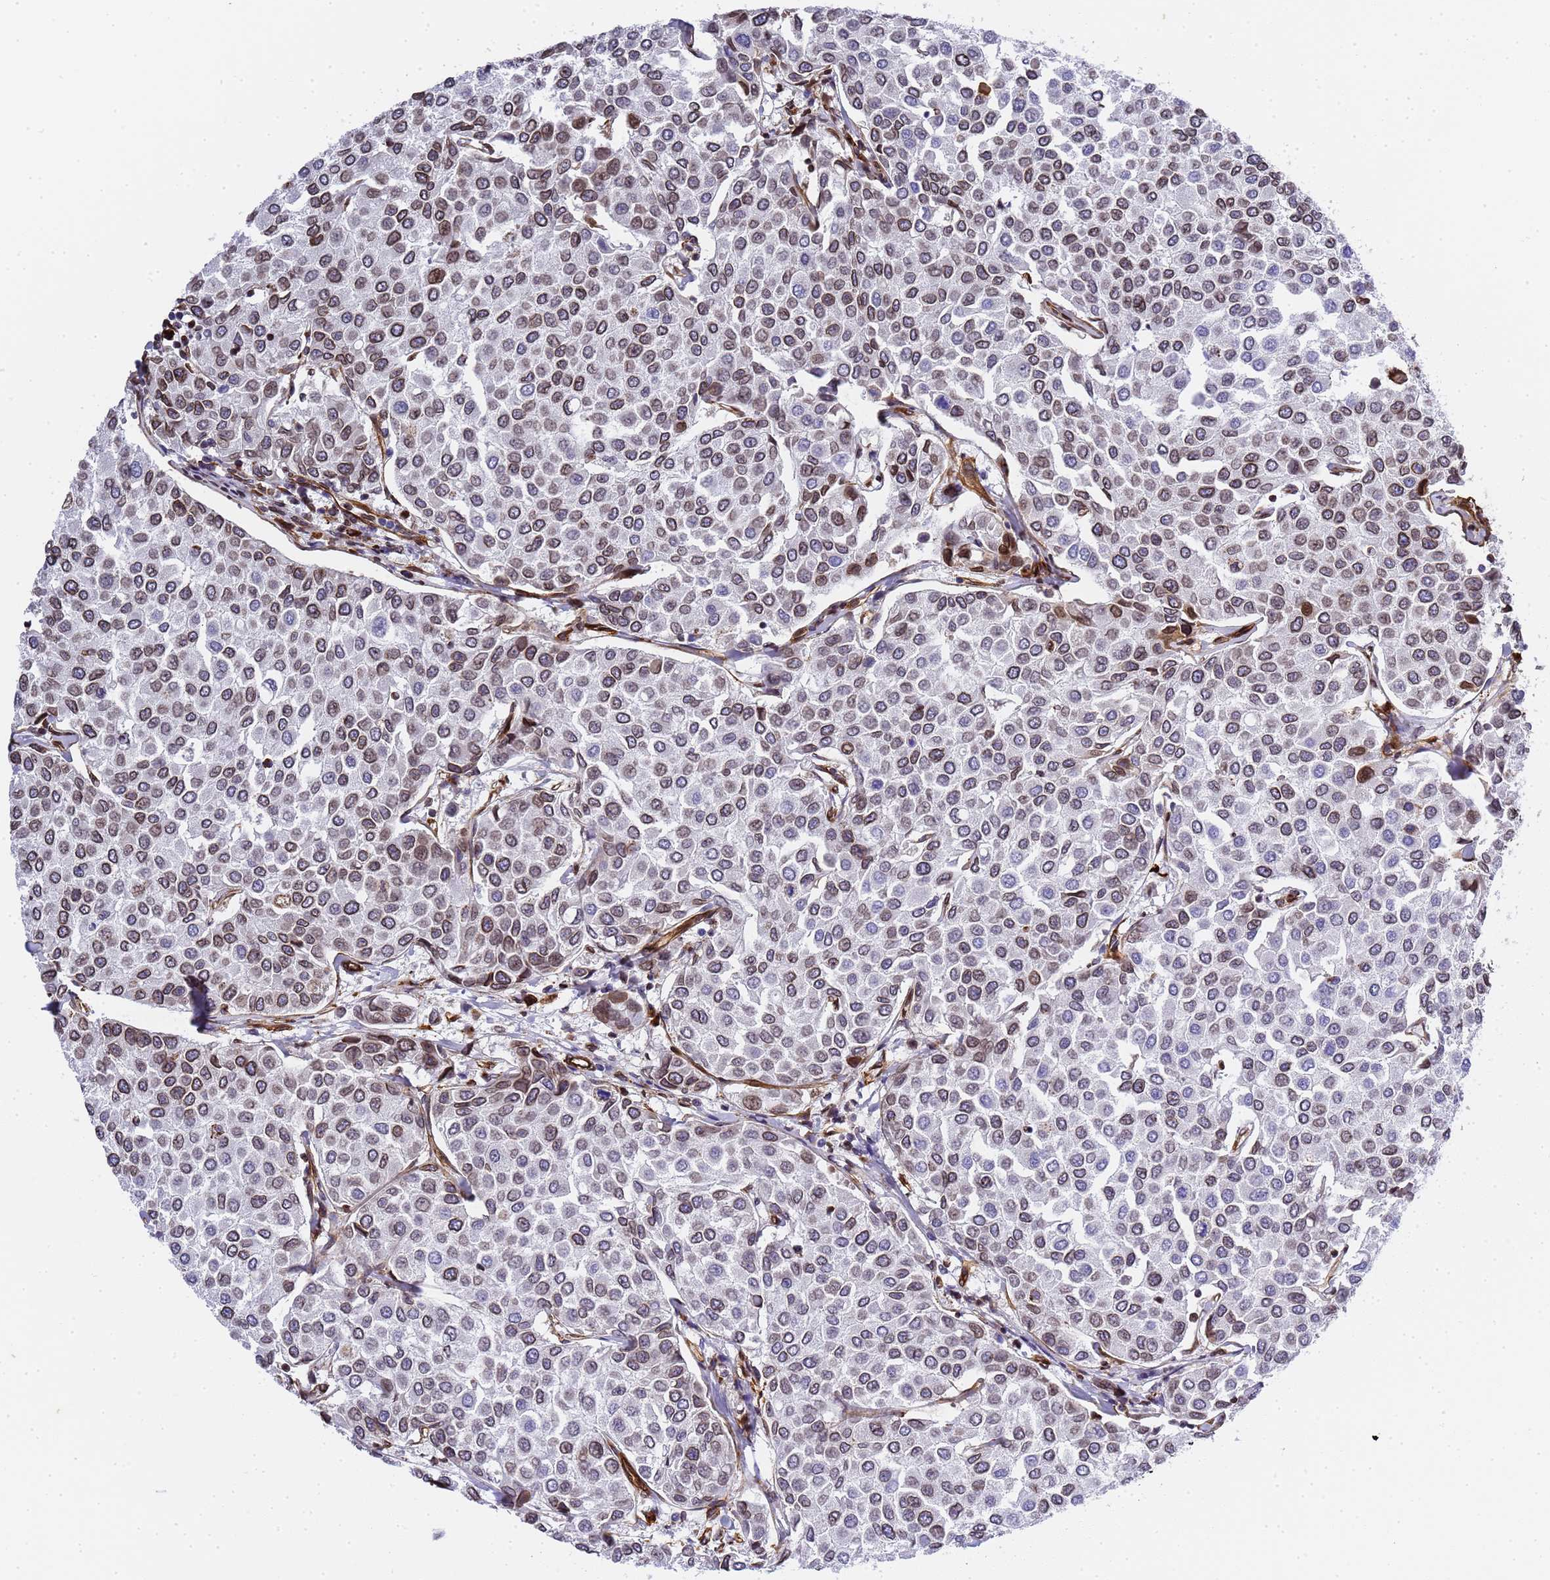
{"staining": {"intensity": "weak", "quantity": "25%-75%", "location": "cytoplasmic/membranous,nuclear"}, "tissue": "breast cancer", "cell_type": "Tumor cells", "image_type": "cancer", "snomed": [{"axis": "morphology", "description": "Duct carcinoma"}, {"axis": "topography", "description": "Breast"}], "caption": "Immunohistochemical staining of human infiltrating ductal carcinoma (breast) reveals low levels of weak cytoplasmic/membranous and nuclear positivity in about 25%-75% of tumor cells.", "gene": "IGFBP7", "patient": {"sex": "female", "age": 55}}